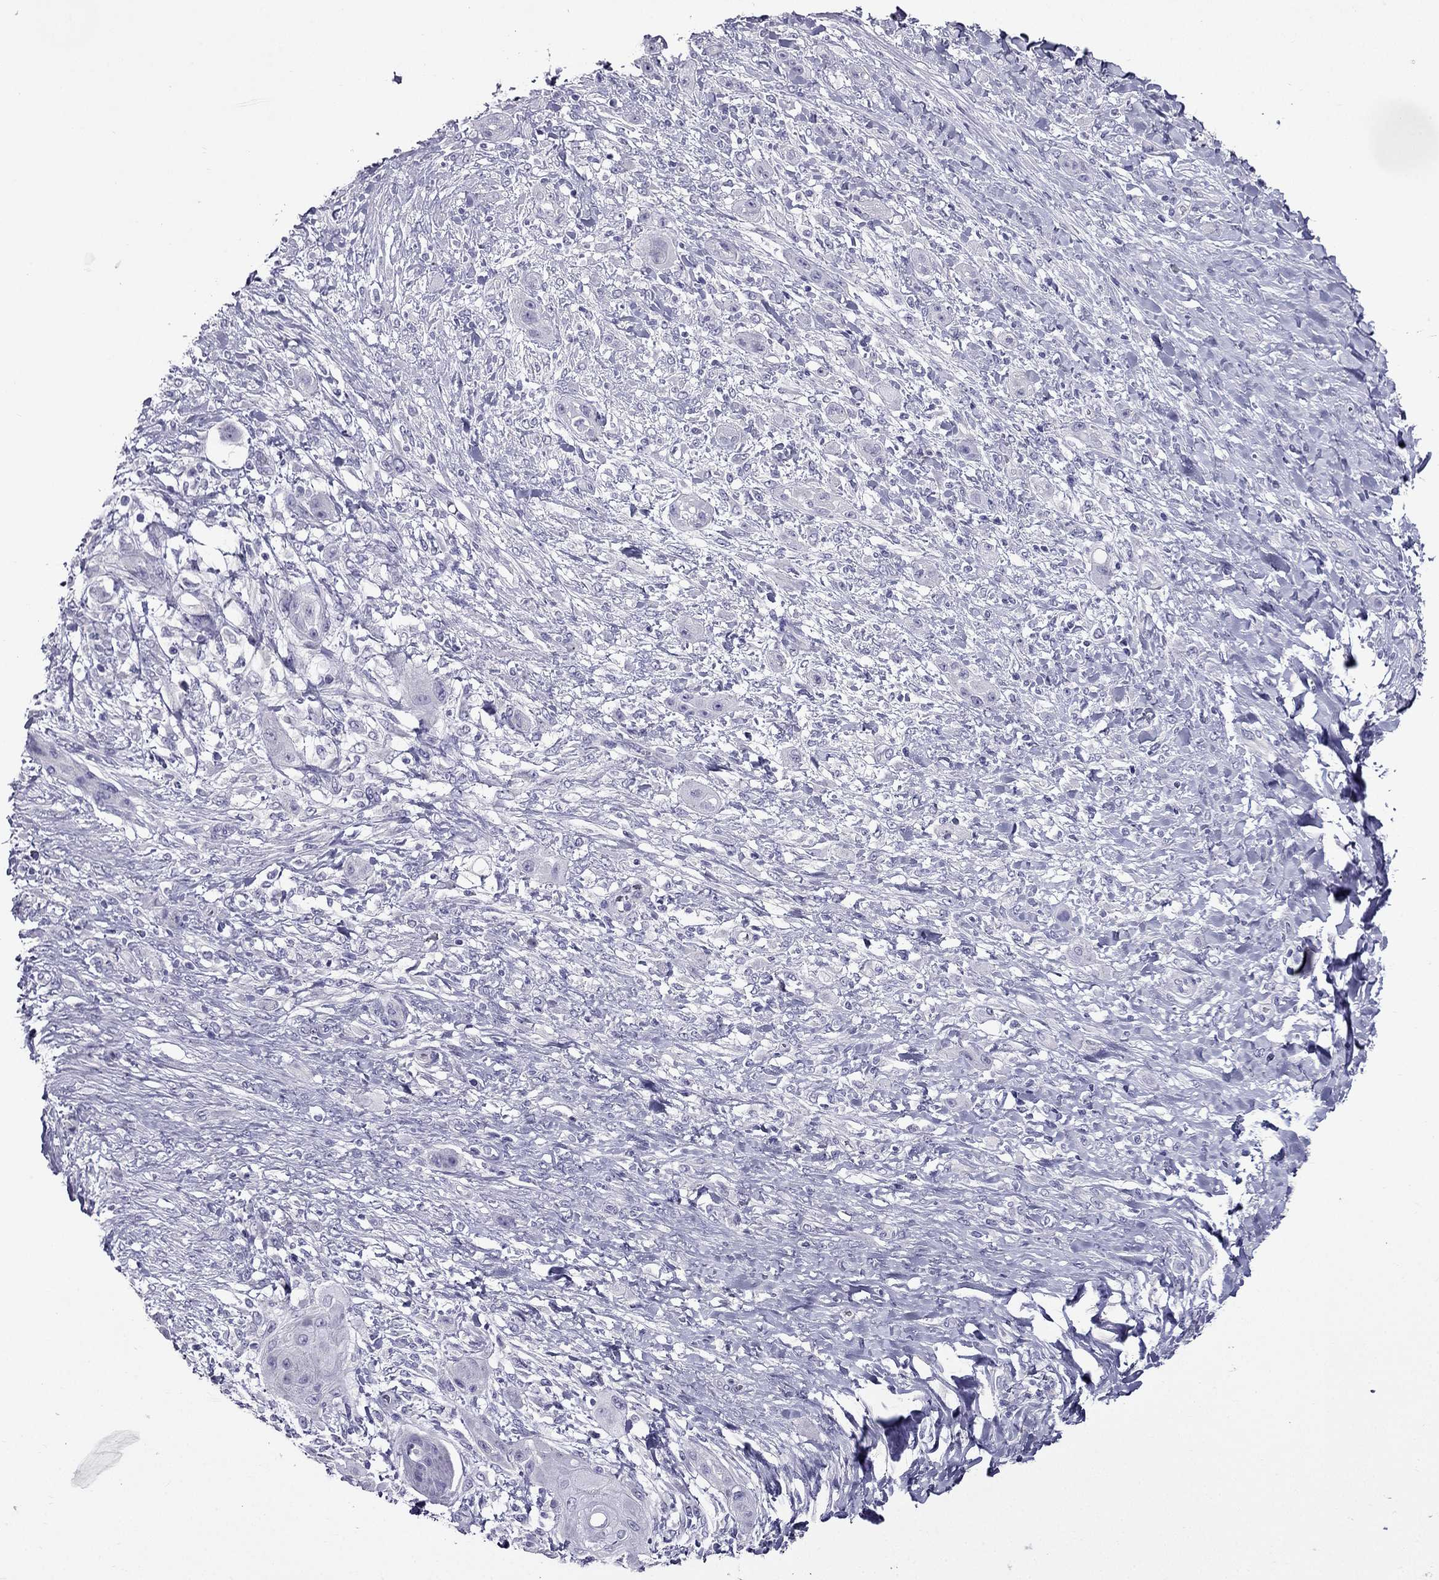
{"staining": {"intensity": "negative", "quantity": "none", "location": "none"}, "tissue": "skin cancer", "cell_type": "Tumor cells", "image_type": "cancer", "snomed": [{"axis": "morphology", "description": "Squamous cell carcinoma, NOS"}, {"axis": "topography", "description": "Skin"}], "caption": "The immunohistochemistry micrograph has no significant positivity in tumor cells of skin cancer (squamous cell carcinoma) tissue. Nuclei are stained in blue.", "gene": "ZNF541", "patient": {"sex": "male", "age": 62}}